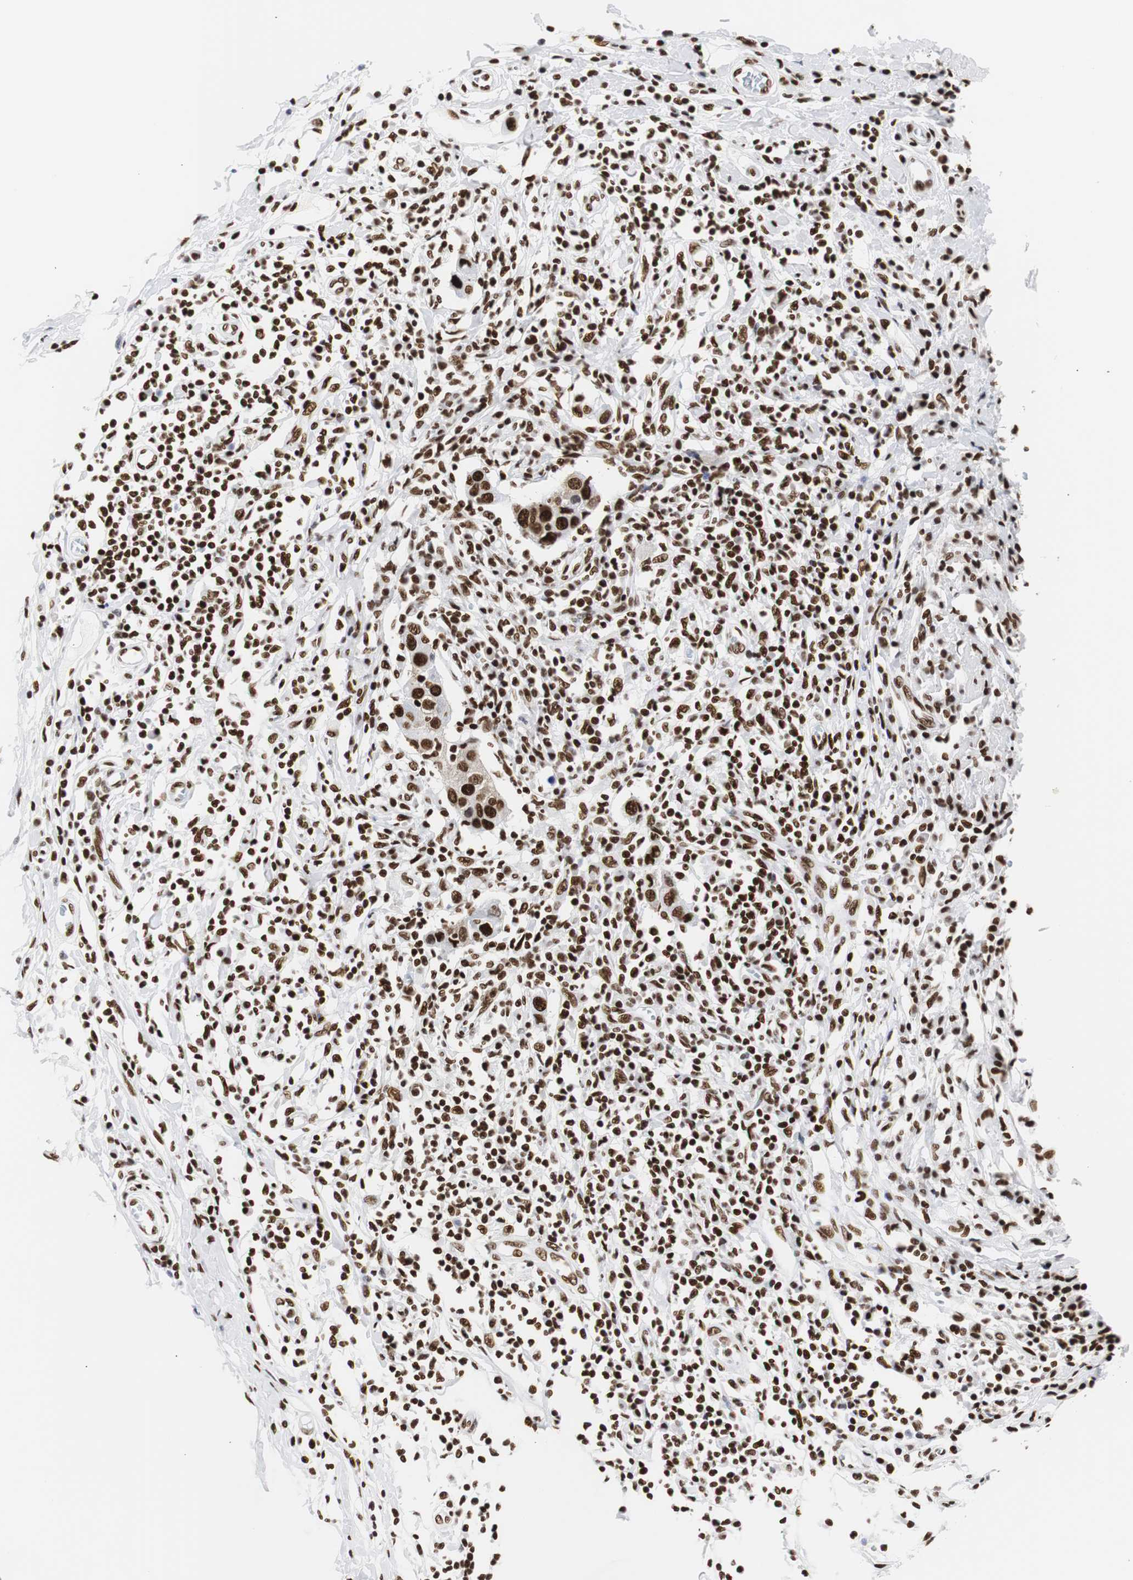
{"staining": {"intensity": "strong", "quantity": ">75%", "location": "nuclear"}, "tissue": "breast cancer", "cell_type": "Tumor cells", "image_type": "cancer", "snomed": [{"axis": "morphology", "description": "Duct carcinoma"}, {"axis": "topography", "description": "Breast"}], "caption": "There is high levels of strong nuclear expression in tumor cells of breast infiltrating ductal carcinoma, as demonstrated by immunohistochemical staining (brown color).", "gene": "HNRNPH2", "patient": {"sex": "female", "age": 27}}